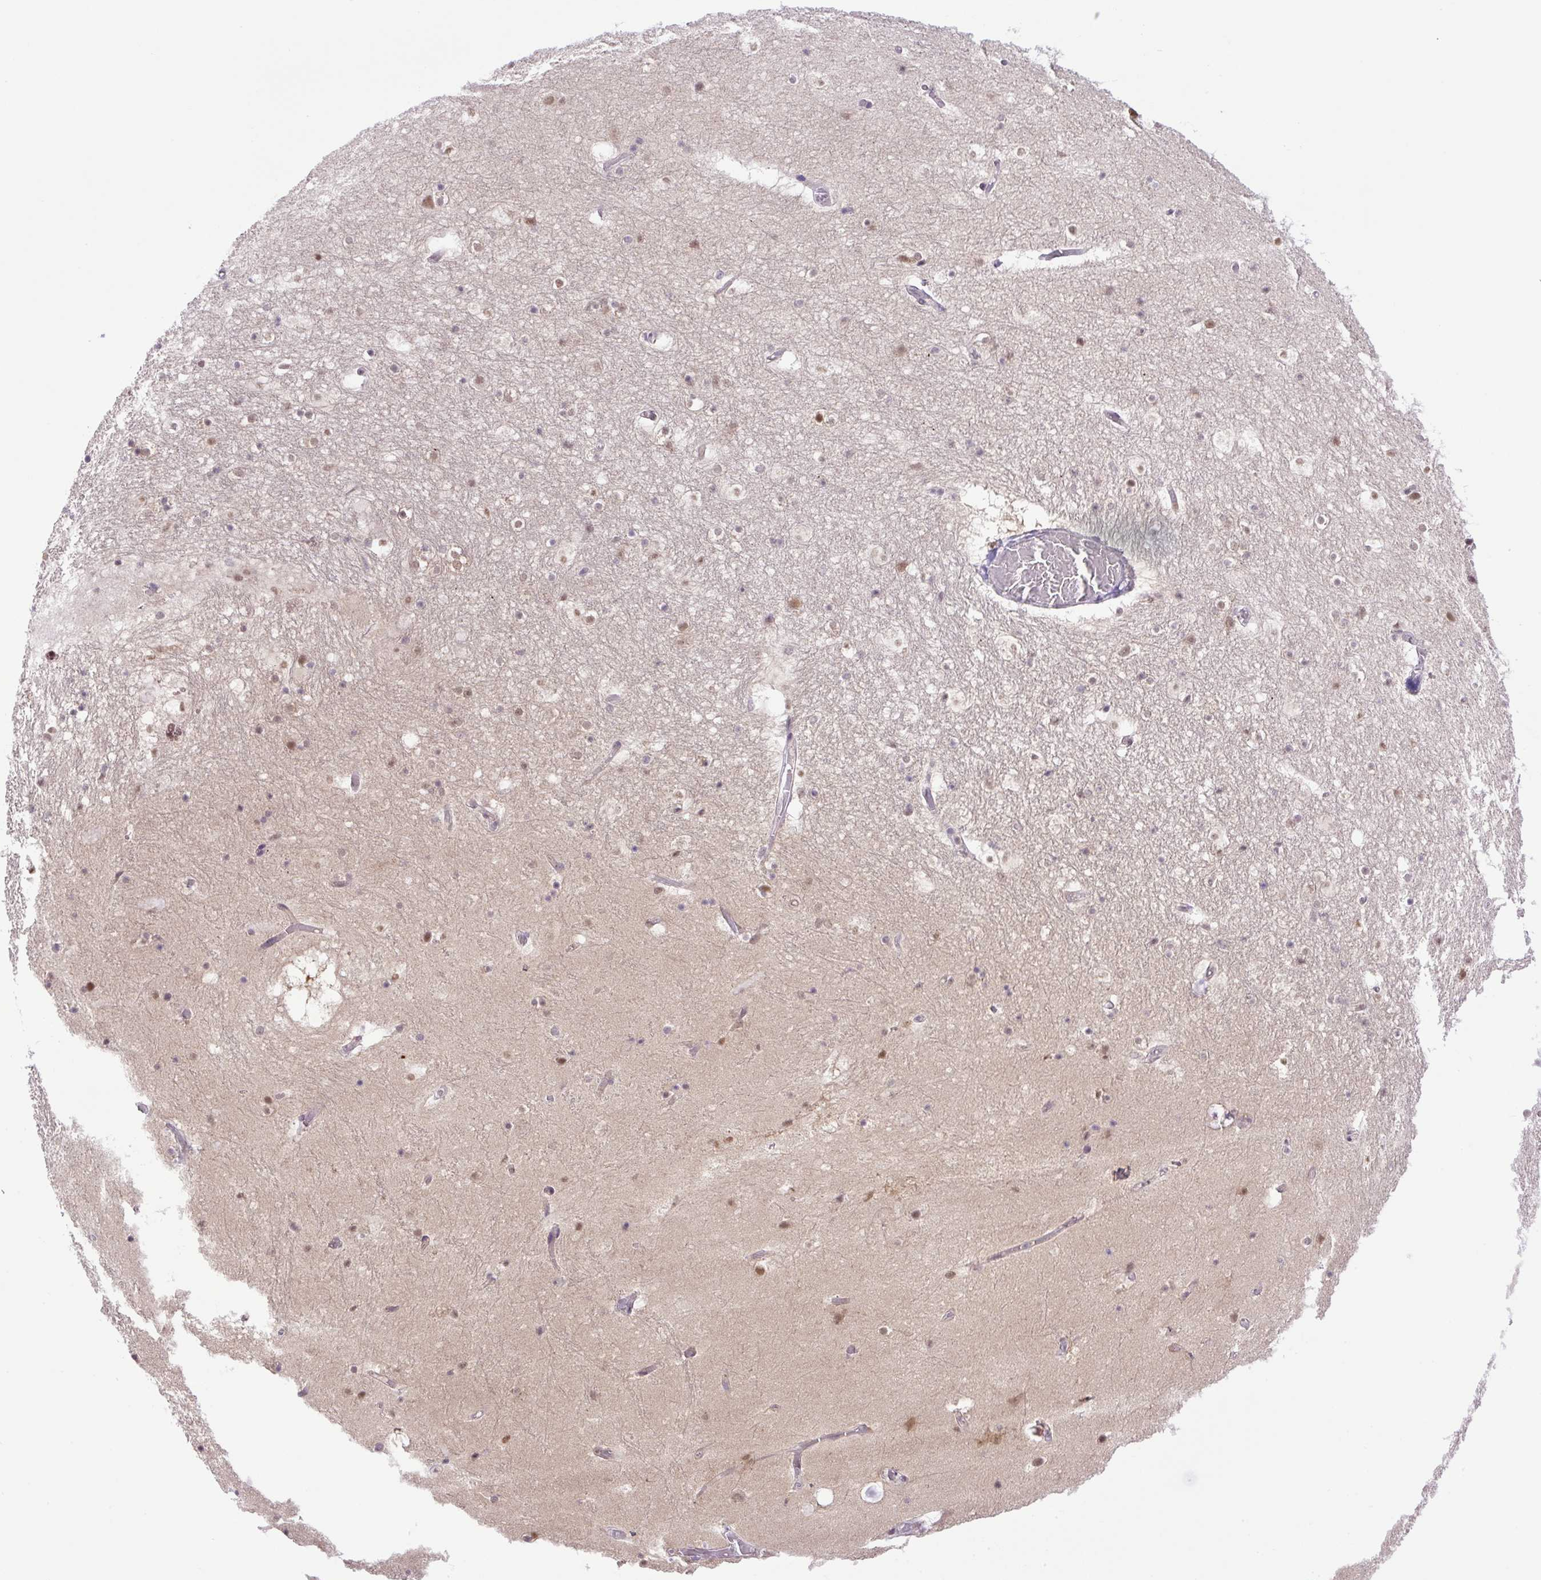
{"staining": {"intensity": "weak", "quantity": "<25%", "location": "nuclear"}, "tissue": "hippocampus", "cell_type": "Glial cells", "image_type": "normal", "snomed": [{"axis": "morphology", "description": "Normal tissue, NOS"}, {"axis": "topography", "description": "Hippocampus"}], "caption": "This is a image of immunohistochemistry staining of unremarkable hippocampus, which shows no expression in glial cells.", "gene": "SGTA", "patient": {"sex": "female", "age": 52}}